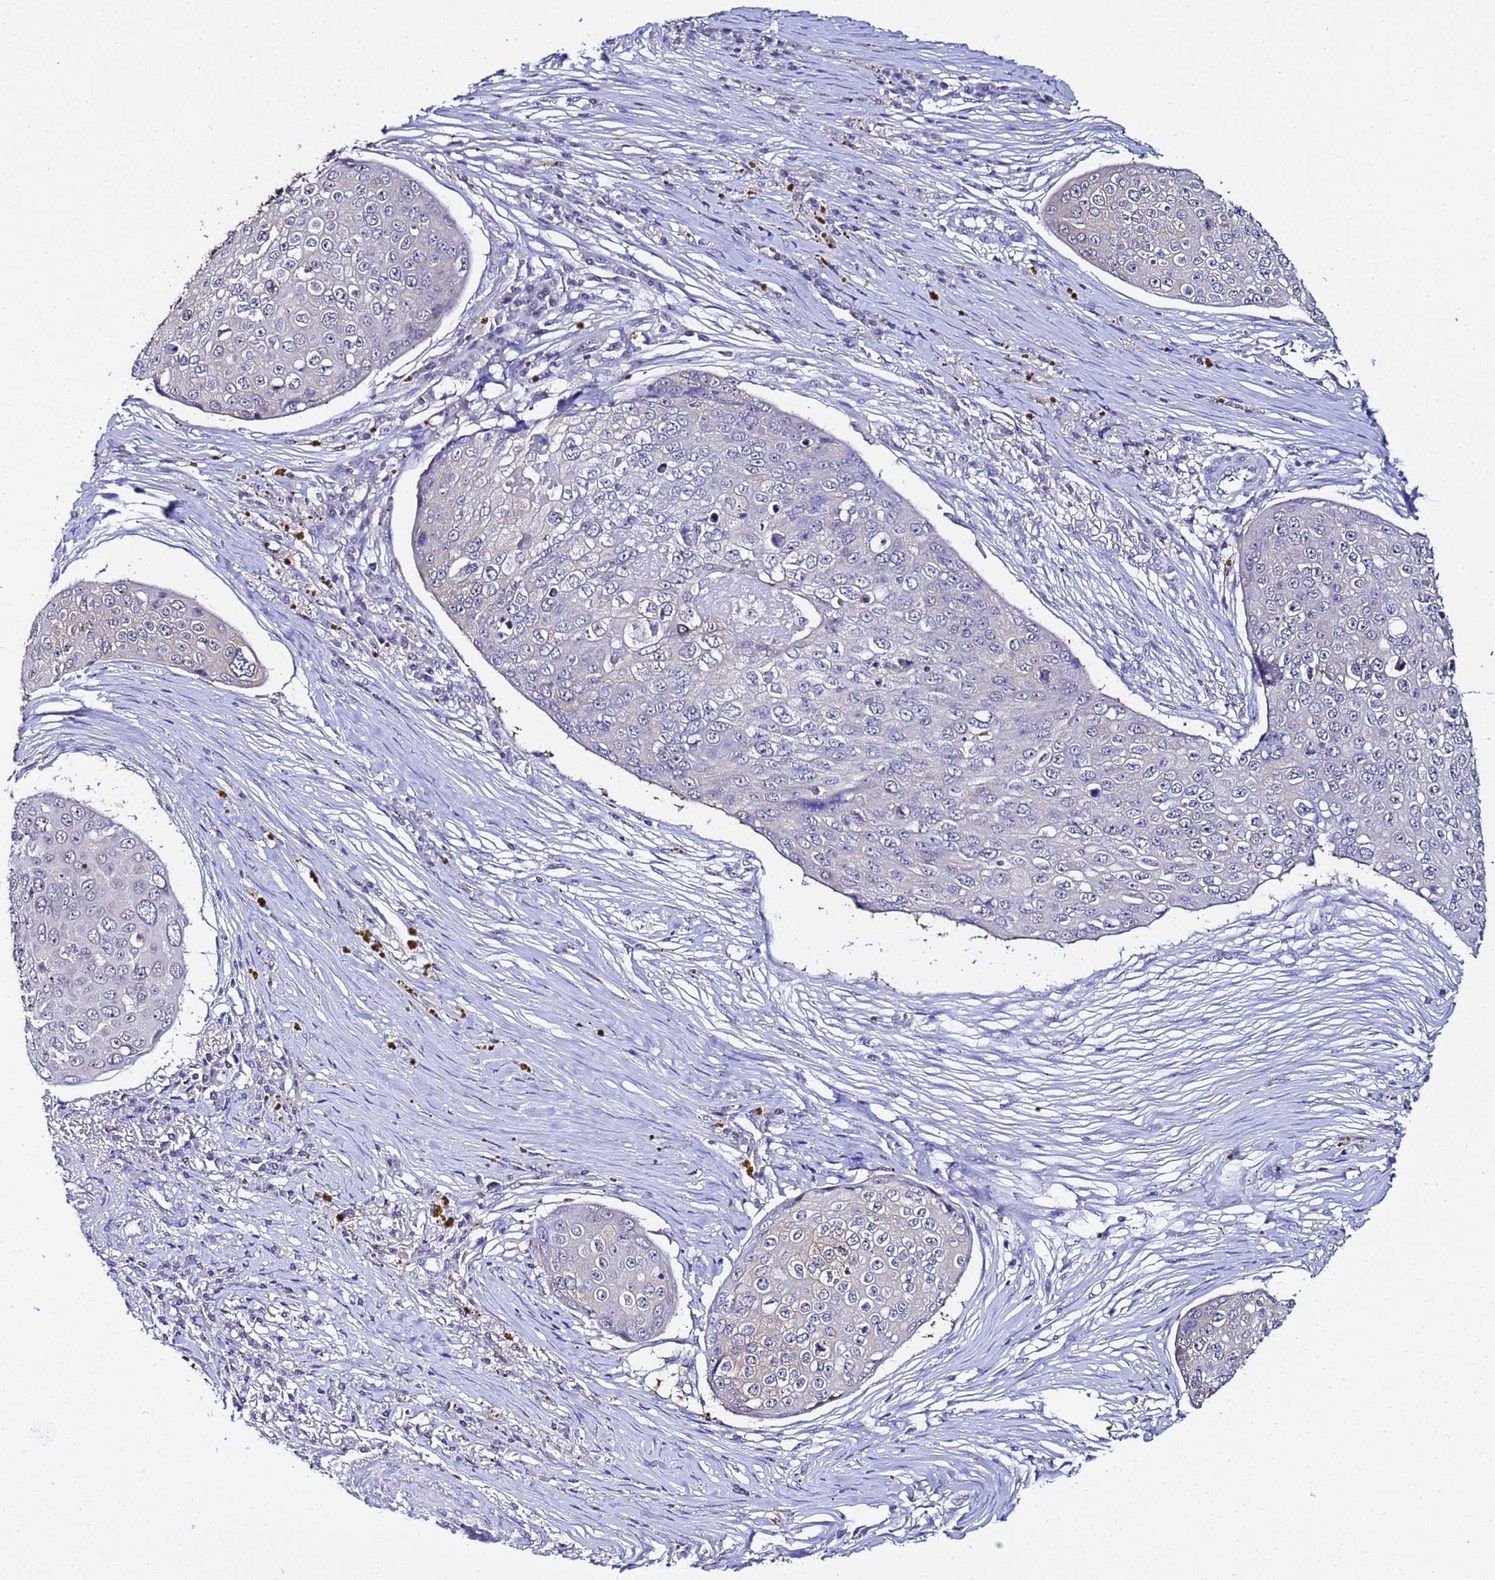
{"staining": {"intensity": "negative", "quantity": "none", "location": "none"}, "tissue": "skin cancer", "cell_type": "Tumor cells", "image_type": "cancer", "snomed": [{"axis": "morphology", "description": "Squamous cell carcinoma, NOS"}, {"axis": "topography", "description": "Skin"}], "caption": "The image displays no significant staining in tumor cells of skin cancer.", "gene": "ACTL6B", "patient": {"sex": "male", "age": 71}}